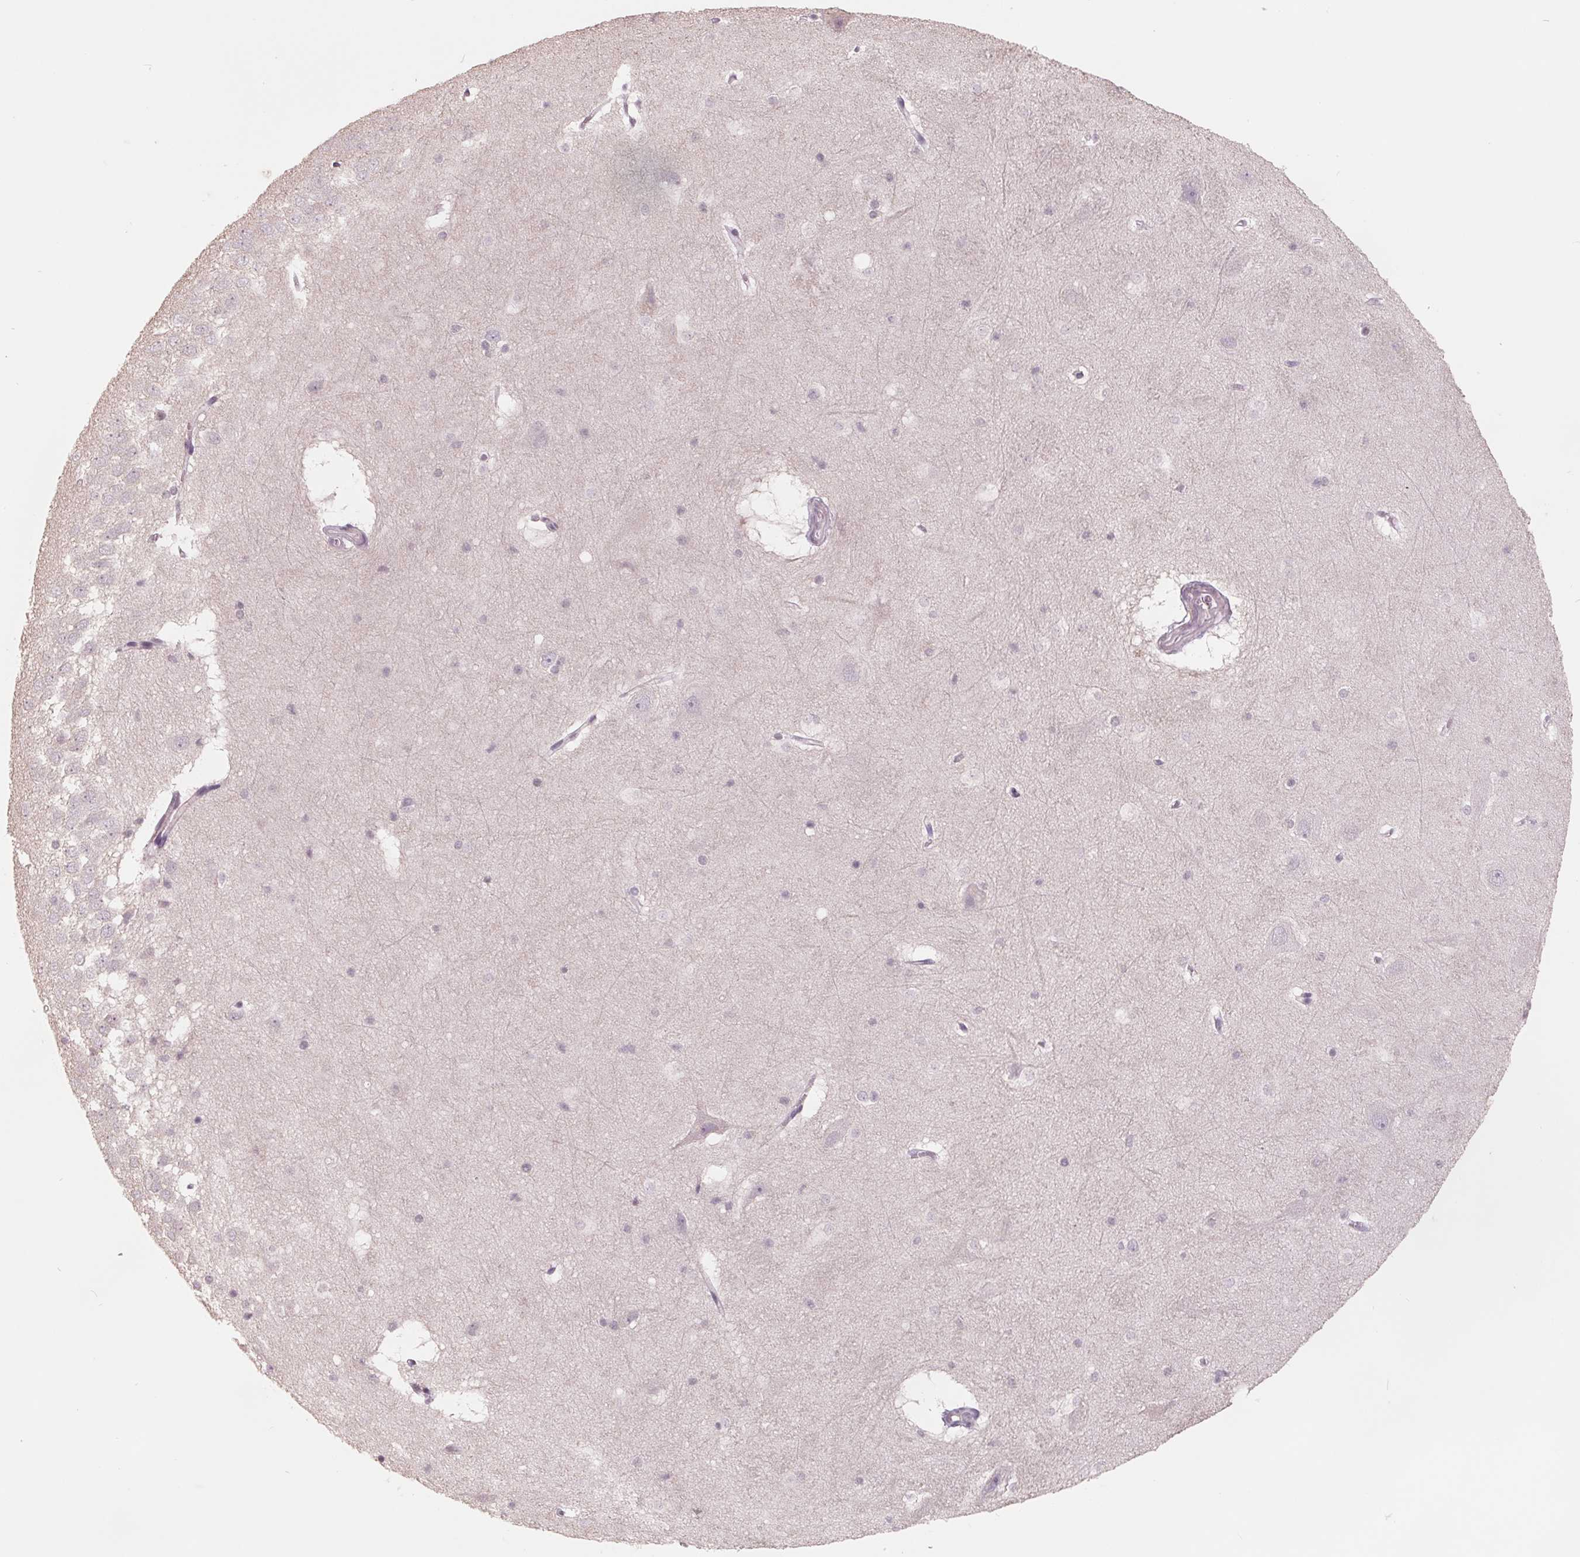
{"staining": {"intensity": "negative", "quantity": "none", "location": "none"}, "tissue": "hippocampus", "cell_type": "Glial cells", "image_type": "normal", "snomed": [{"axis": "morphology", "description": "Normal tissue, NOS"}, {"axis": "topography", "description": "Hippocampus"}], "caption": "The image shows no staining of glial cells in normal hippocampus. (Stains: DAB immunohistochemistry (IHC) with hematoxylin counter stain, Microscopy: brightfield microscopy at high magnification).", "gene": "FTCD", "patient": {"sex": "male", "age": 45}}